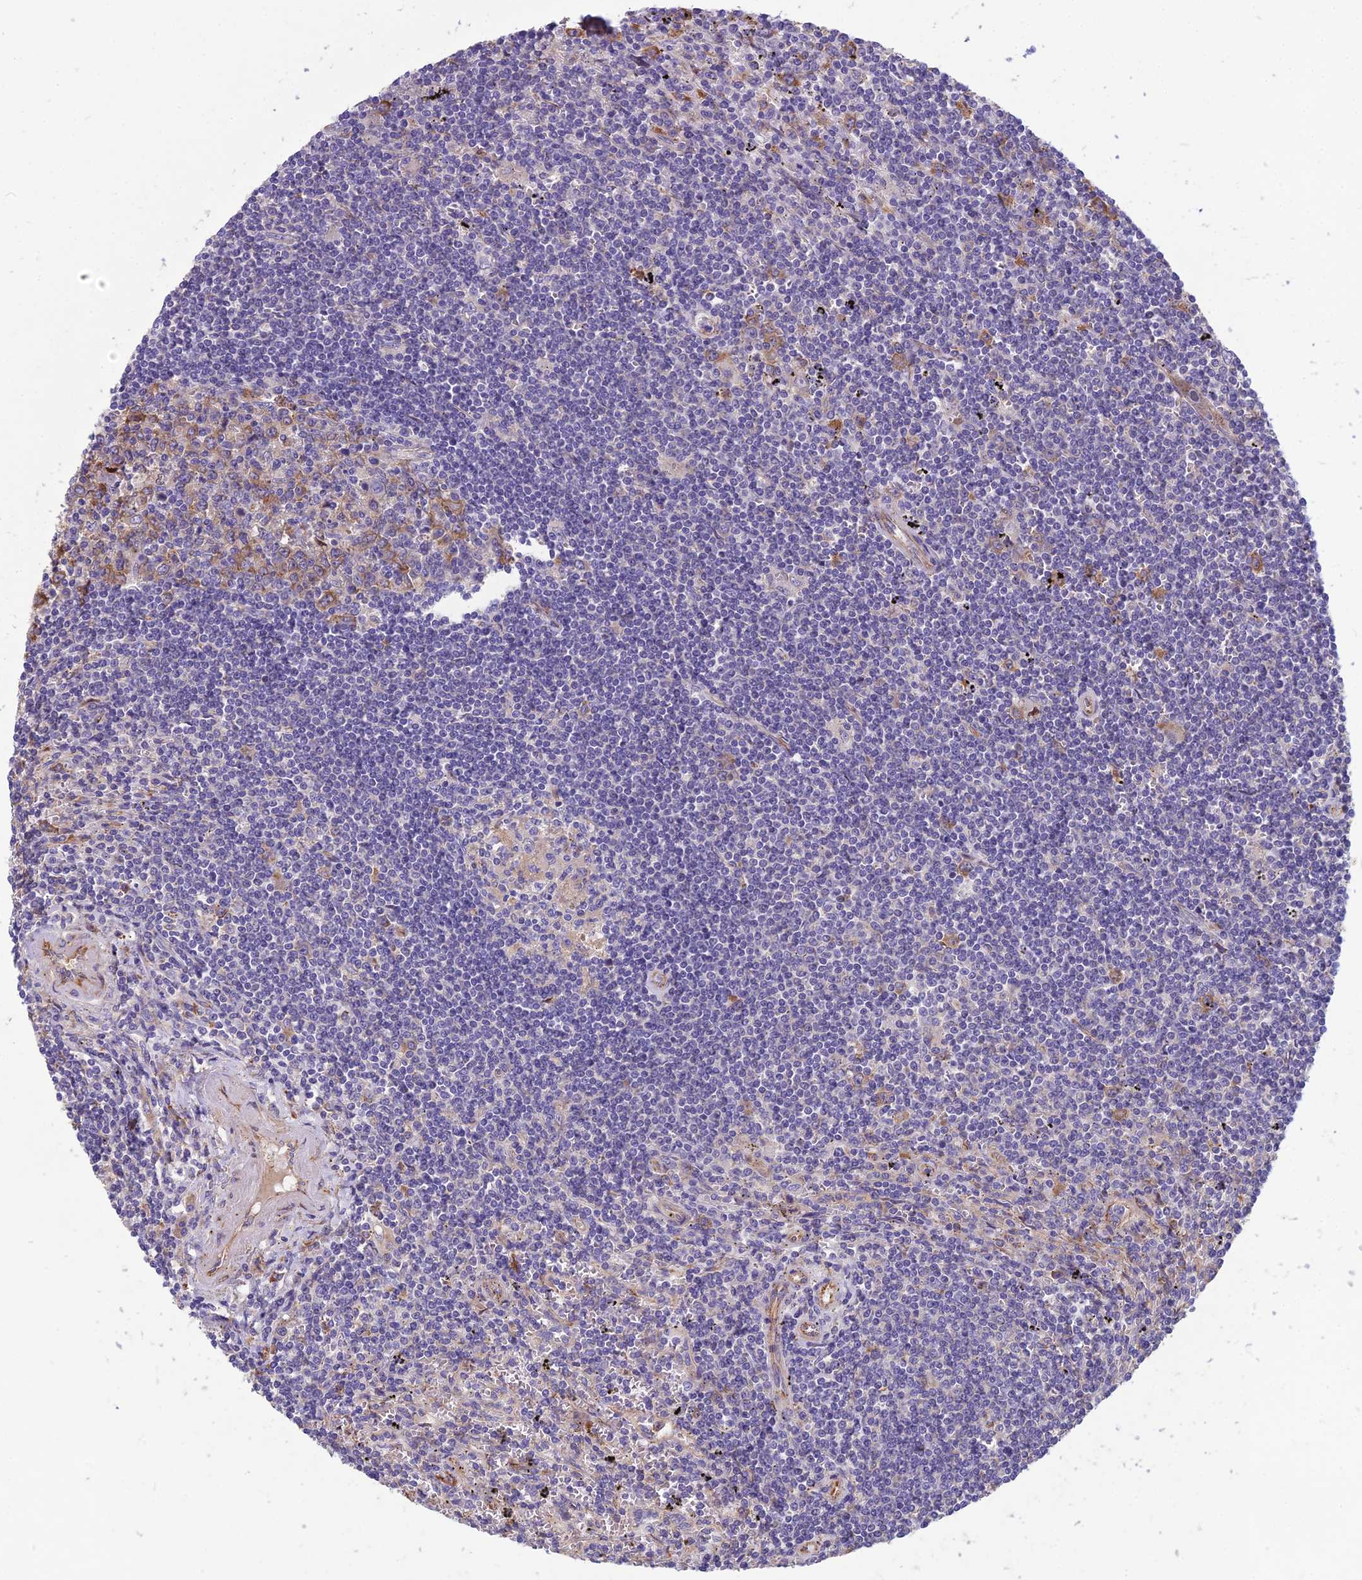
{"staining": {"intensity": "negative", "quantity": "none", "location": "none"}, "tissue": "lymphoma", "cell_type": "Tumor cells", "image_type": "cancer", "snomed": [{"axis": "morphology", "description": "Malignant lymphoma, non-Hodgkin's type, Low grade"}, {"axis": "topography", "description": "Spleen"}], "caption": "IHC photomicrograph of neoplastic tissue: human malignant lymphoma, non-Hodgkin's type (low-grade) stained with DAB reveals no significant protein staining in tumor cells.", "gene": "SPDL1", "patient": {"sex": "male", "age": 76}}